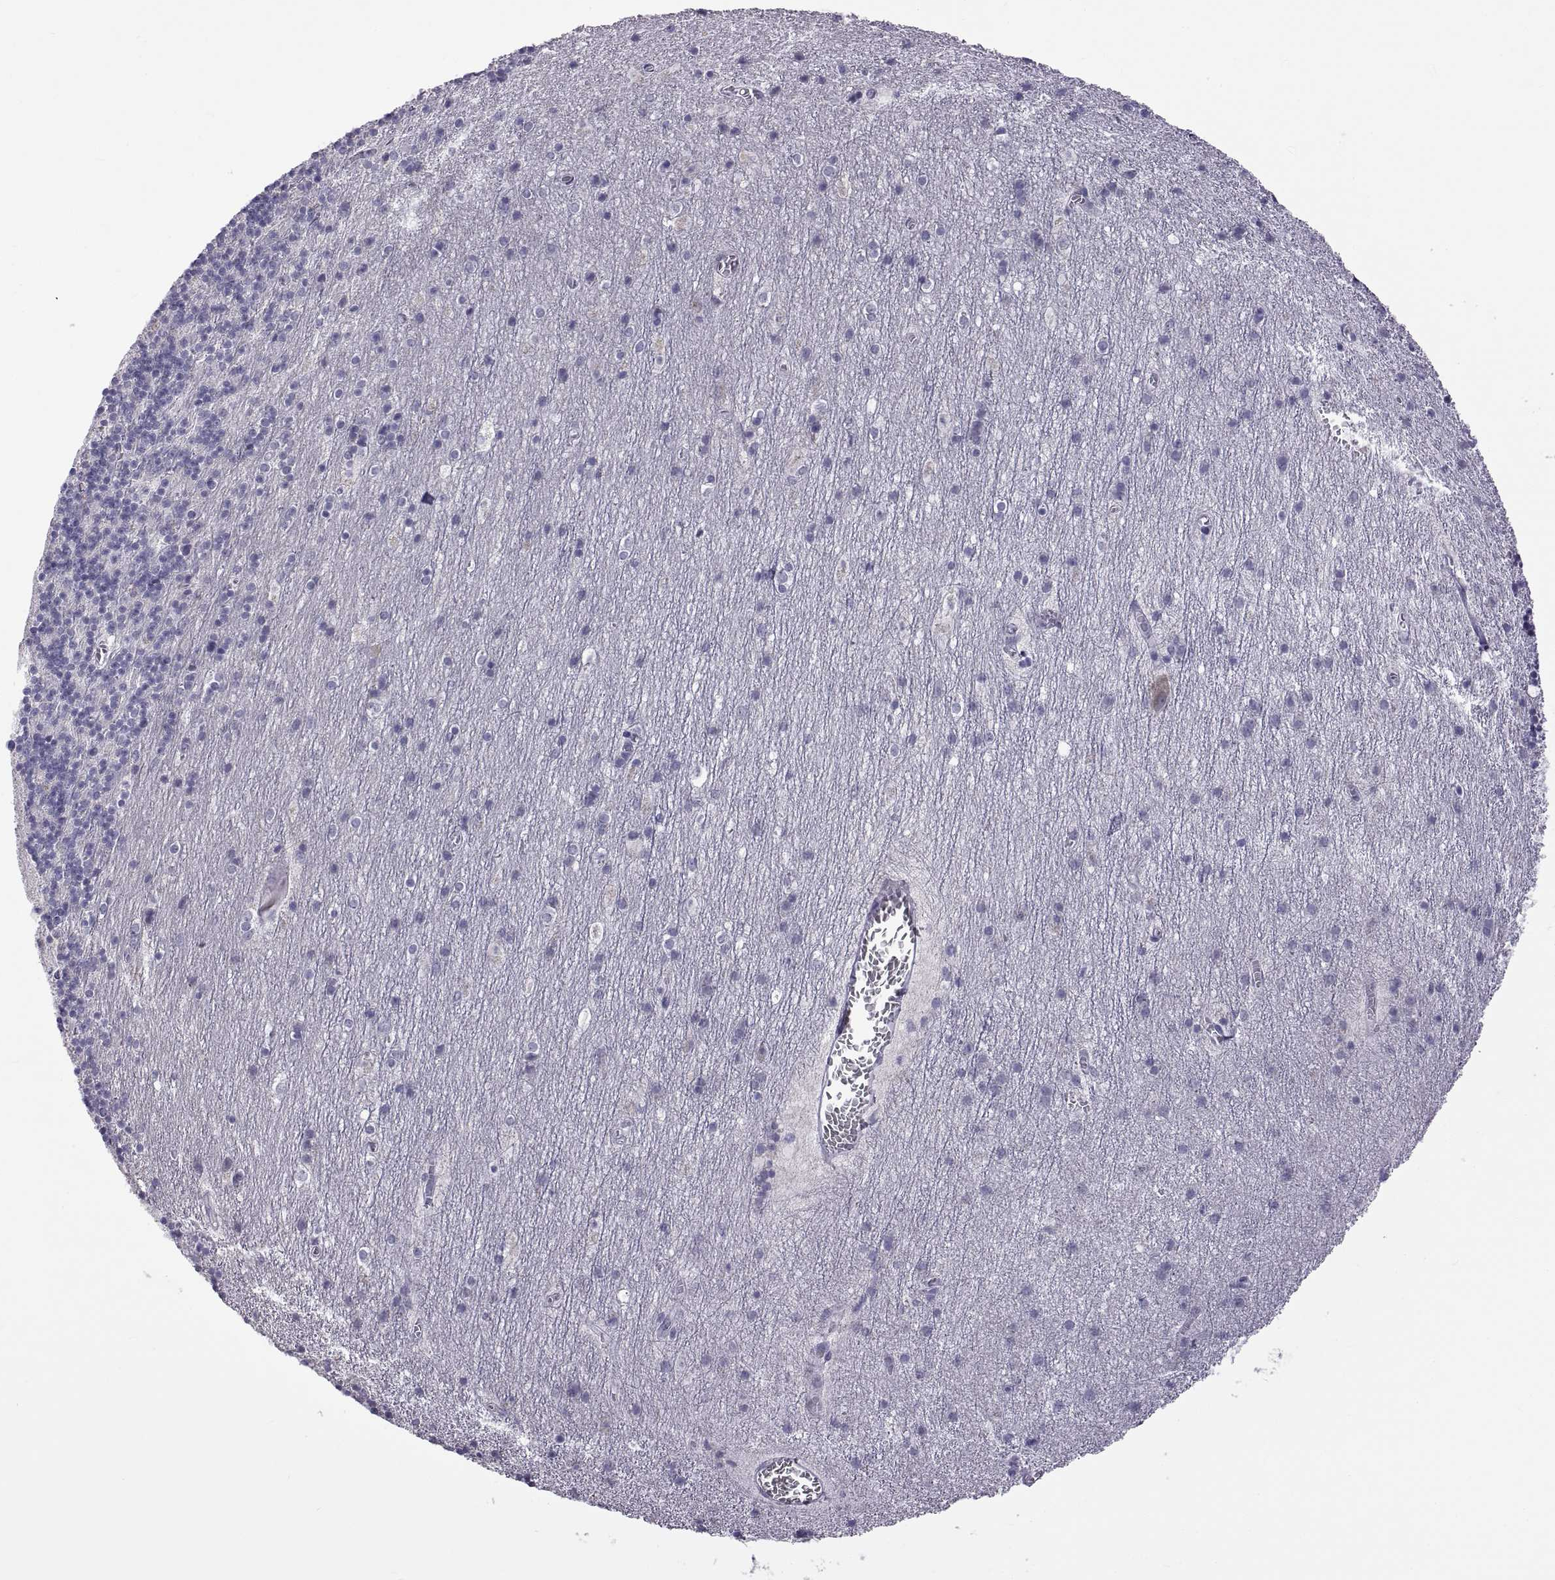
{"staining": {"intensity": "negative", "quantity": "none", "location": "none"}, "tissue": "cerebellum", "cell_type": "Cells in granular layer", "image_type": "normal", "snomed": [{"axis": "morphology", "description": "Normal tissue, NOS"}, {"axis": "topography", "description": "Cerebellum"}], "caption": "Cerebellum was stained to show a protein in brown. There is no significant positivity in cells in granular layer.", "gene": "RDM1", "patient": {"sex": "male", "age": 70}}